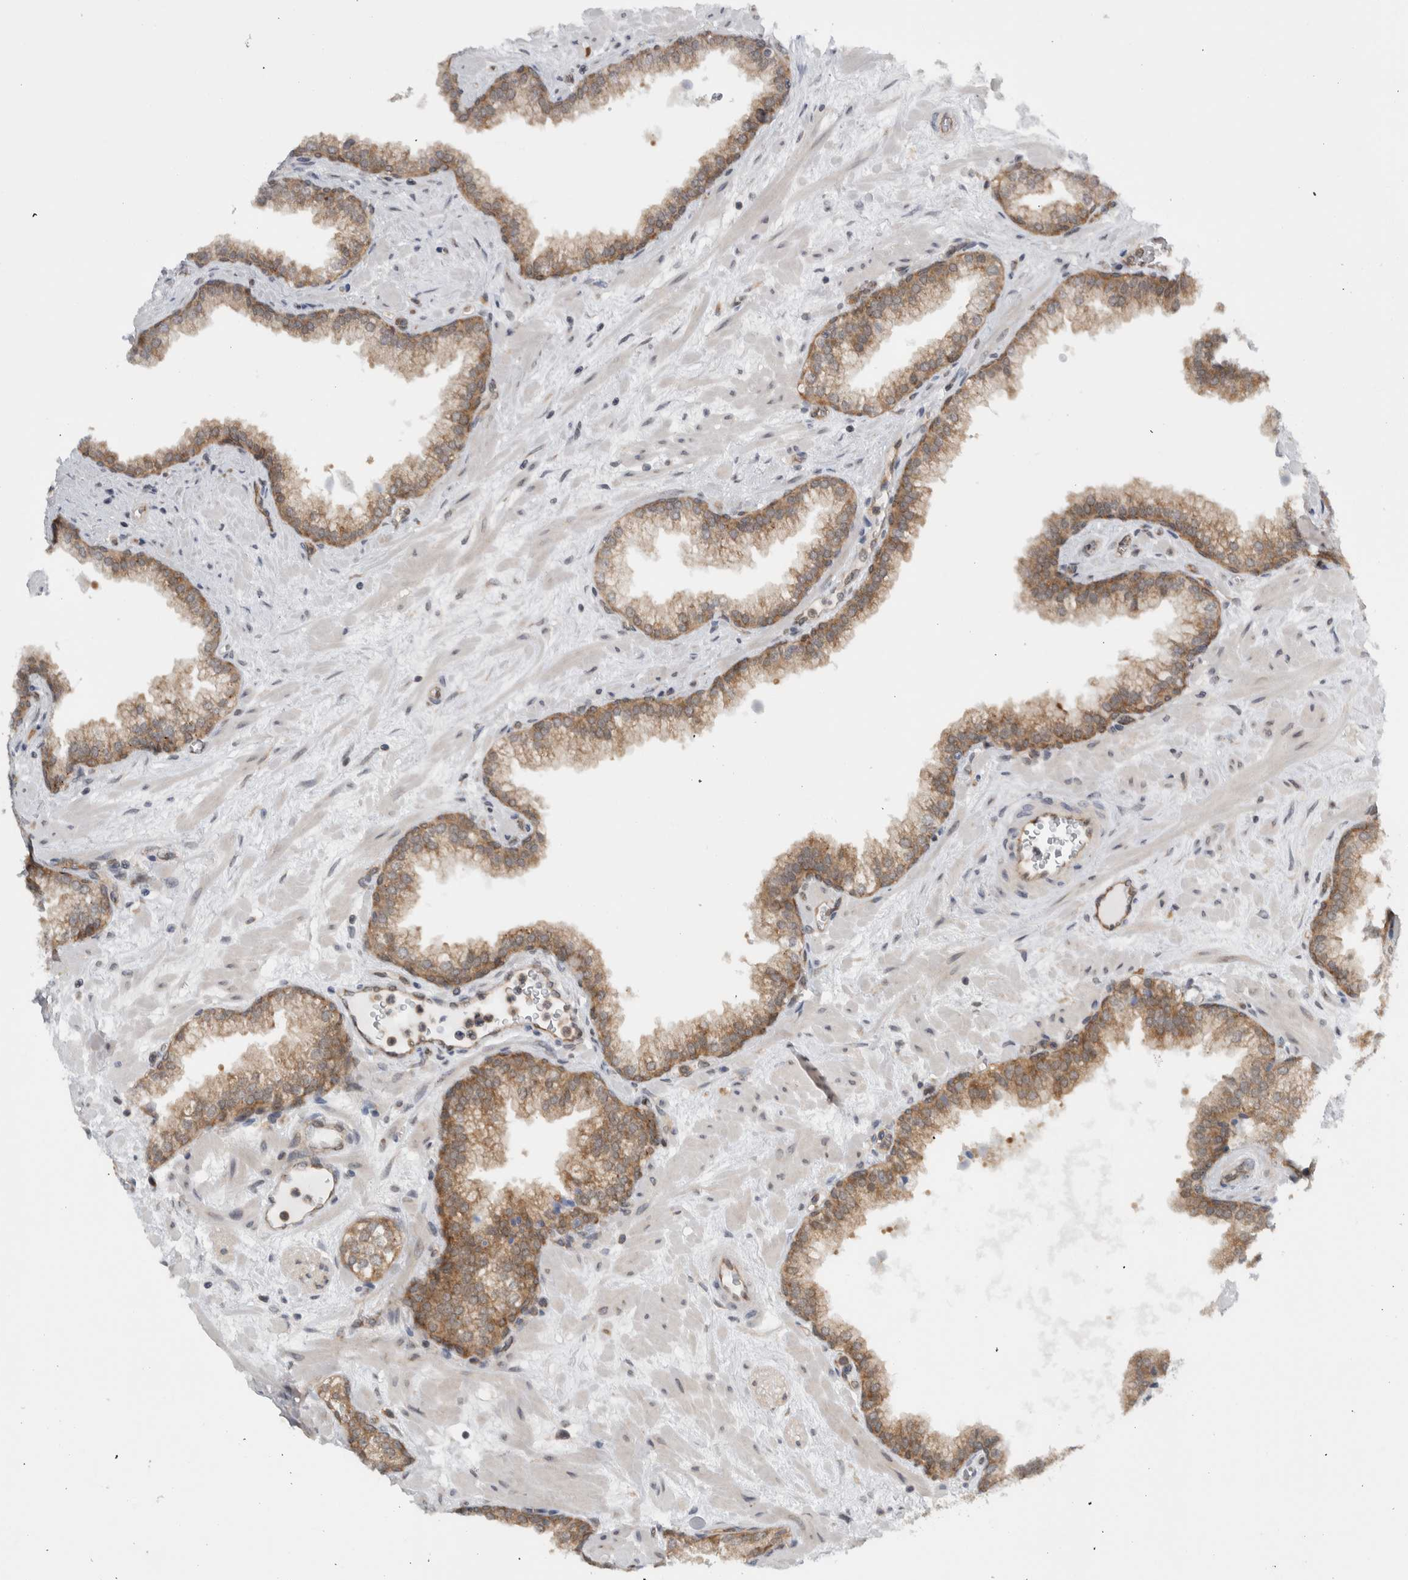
{"staining": {"intensity": "moderate", "quantity": ">75%", "location": "cytoplasmic/membranous"}, "tissue": "prostate", "cell_type": "Glandular cells", "image_type": "normal", "snomed": [{"axis": "morphology", "description": "Normal tissue, NOS"}, {"axis": "morphology", "description": "Urothelial carcinoma, Low grade"}, {"axis": "topography", "description": "Urinary bladder"}, {"axis": "topography", "description": "Prostate"}], "caption": "High-power microscopy captured an immunohistochemistry photomicrograph of normal prostate, revealing moderate cytoplasmic/membranous expression in about >75% of glandular cells.", "gene": "CCDC43", "patient": {"sex": "male", "age": 60}}